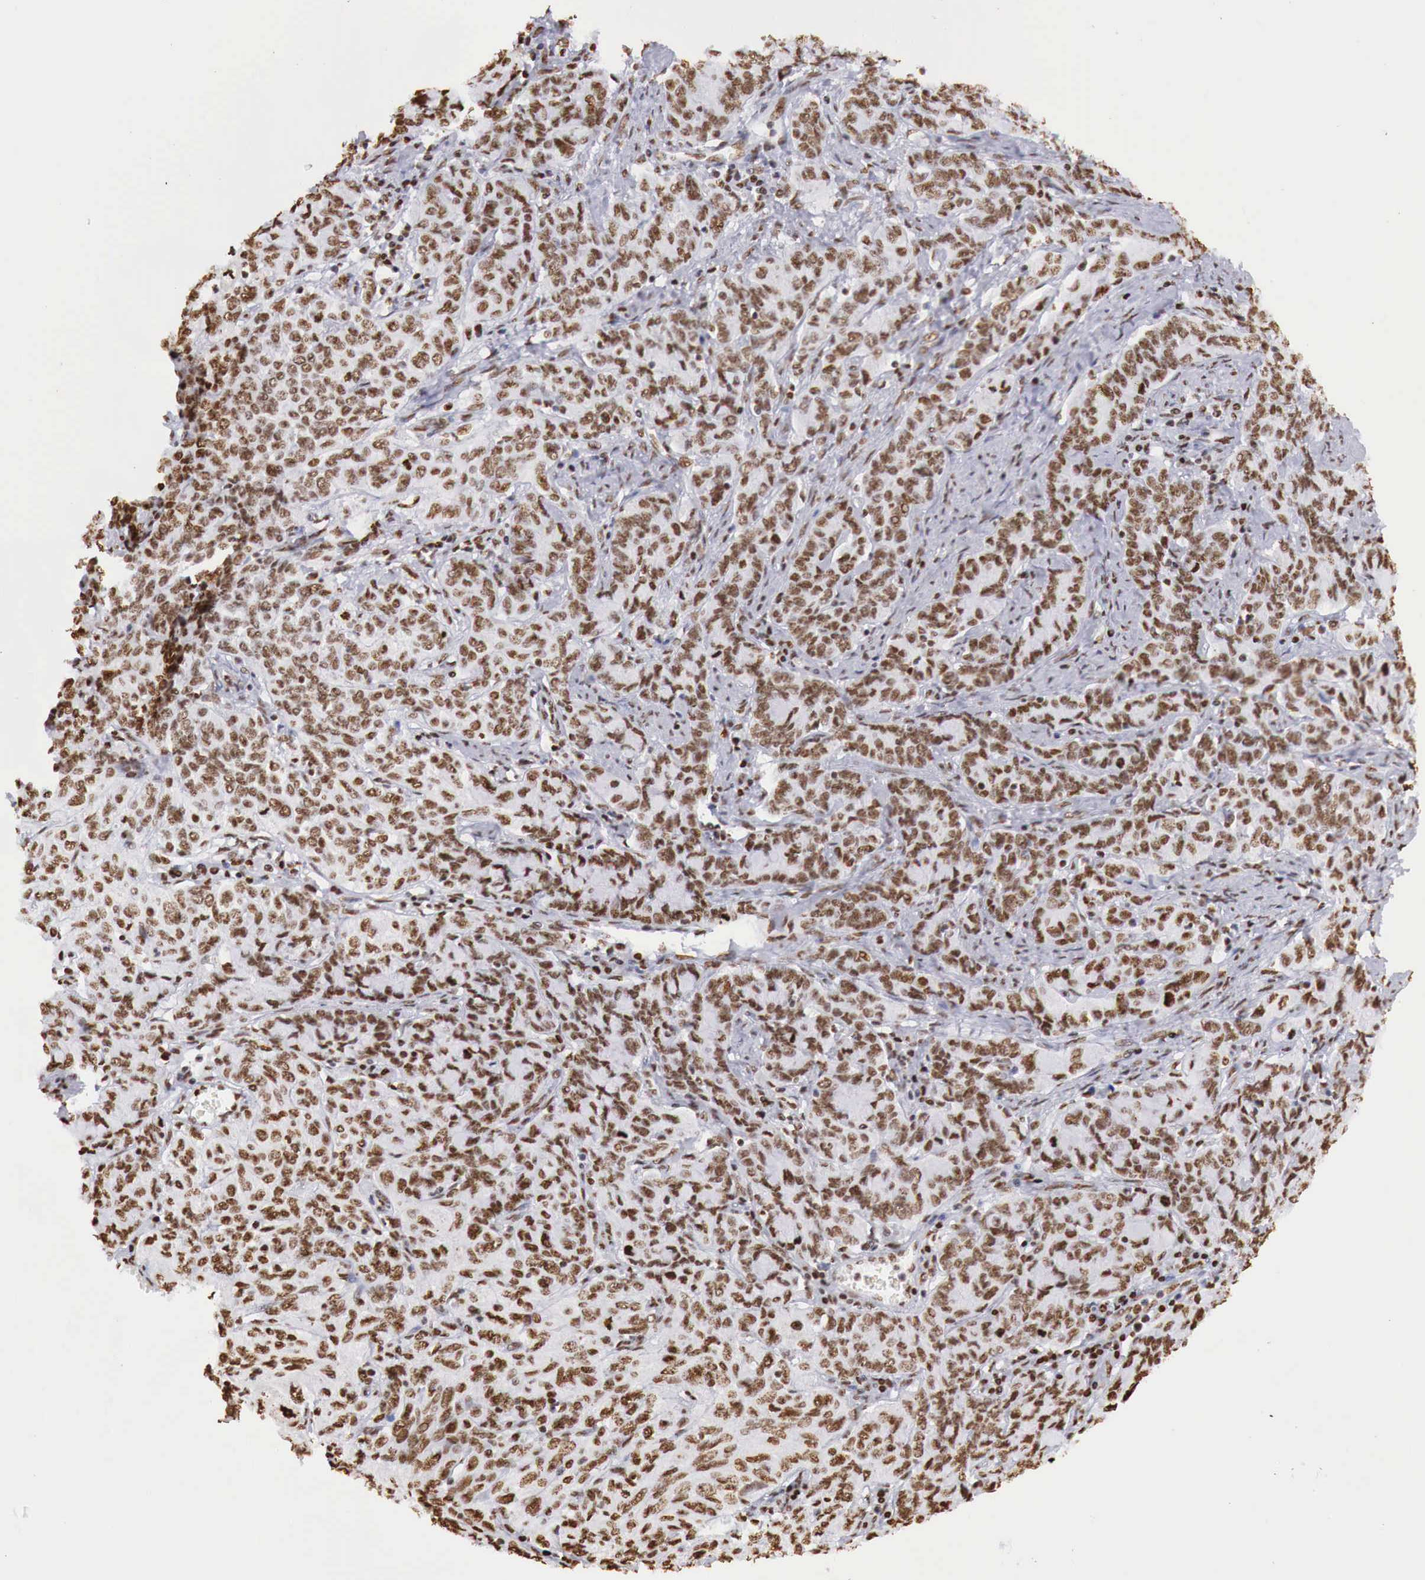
{"staining": {"intensity": "strong", "quantity": ">75%", "location": "nuclear"}, "tissue": "cervical cancer", "cell_type": "Tumor cells", "image_type": "cancer", "snomed": [{"axis": "morphology", "description": "Squamous cell carcinoma, NOS"}, {"axis": "topography", "description": "Cervix"}], "caption": "Tumor cells demonstrate high levels of strong nuclear staining in about >75% of cells in human cervical squamous cell carcinoma. The staining was performed using DAB (3,3'-diaminobenzidine), with brown indicating positive protein expression. Nuclei are stained blue with hematoxylin.", "gene": "DKC1", "patient": {"sex": "female", "age": 38}}